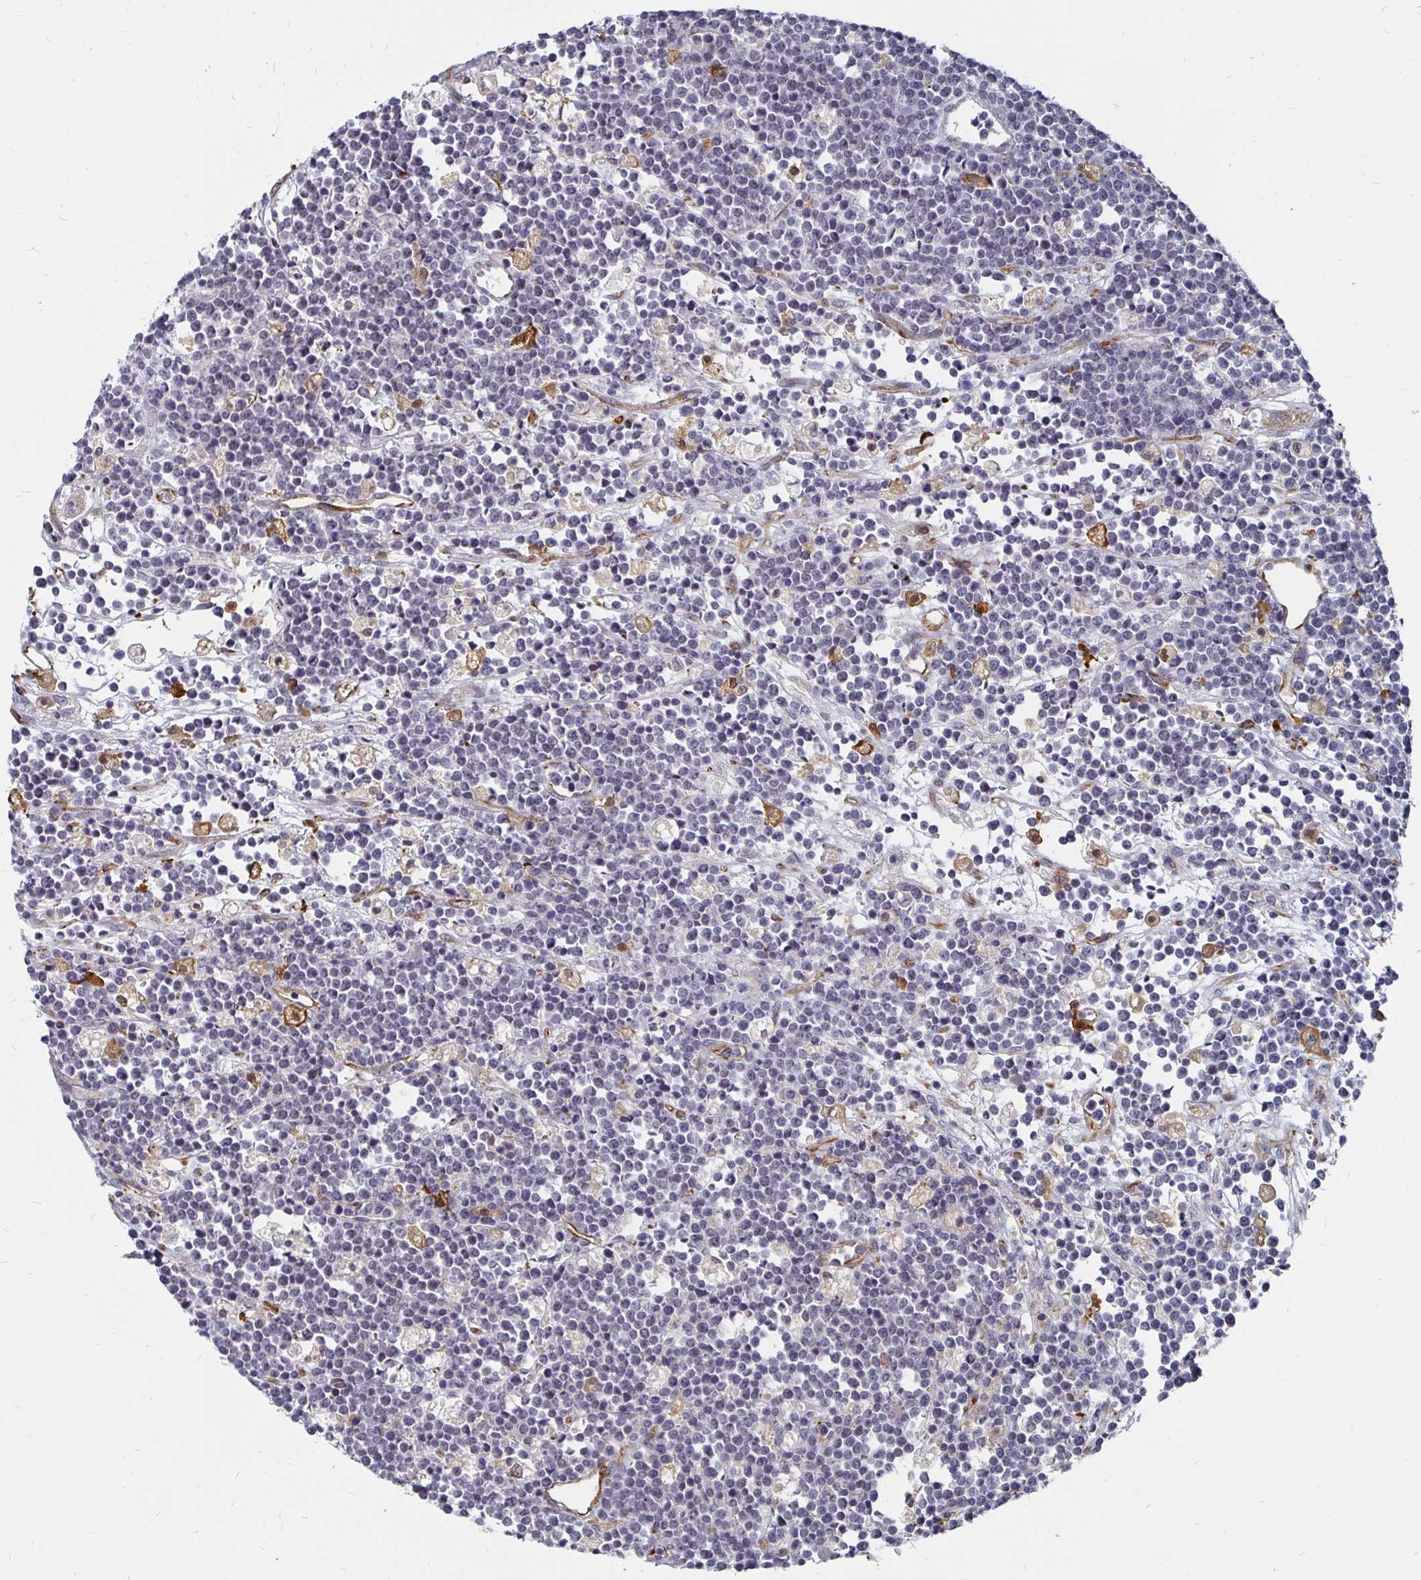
{"staining": {"intensity": "negative", "quantity": "none", "location": "none"}, "tissue": "lymphoma", "cell_type": "Tumor cells", "image_type": "cancer", "snomed": [{"axis": "morphology", "description": "Malignant lymphoma, non-Hodgkin's type, High grade"}, {"axis": "topography", "description": "Ovary"}], "caption": "Human lymphoma stained for a protein using IHC displays no positivity in tumor cells.", "gene": "CCDC85A", "patient": {"sex": "female", "age": 56}}